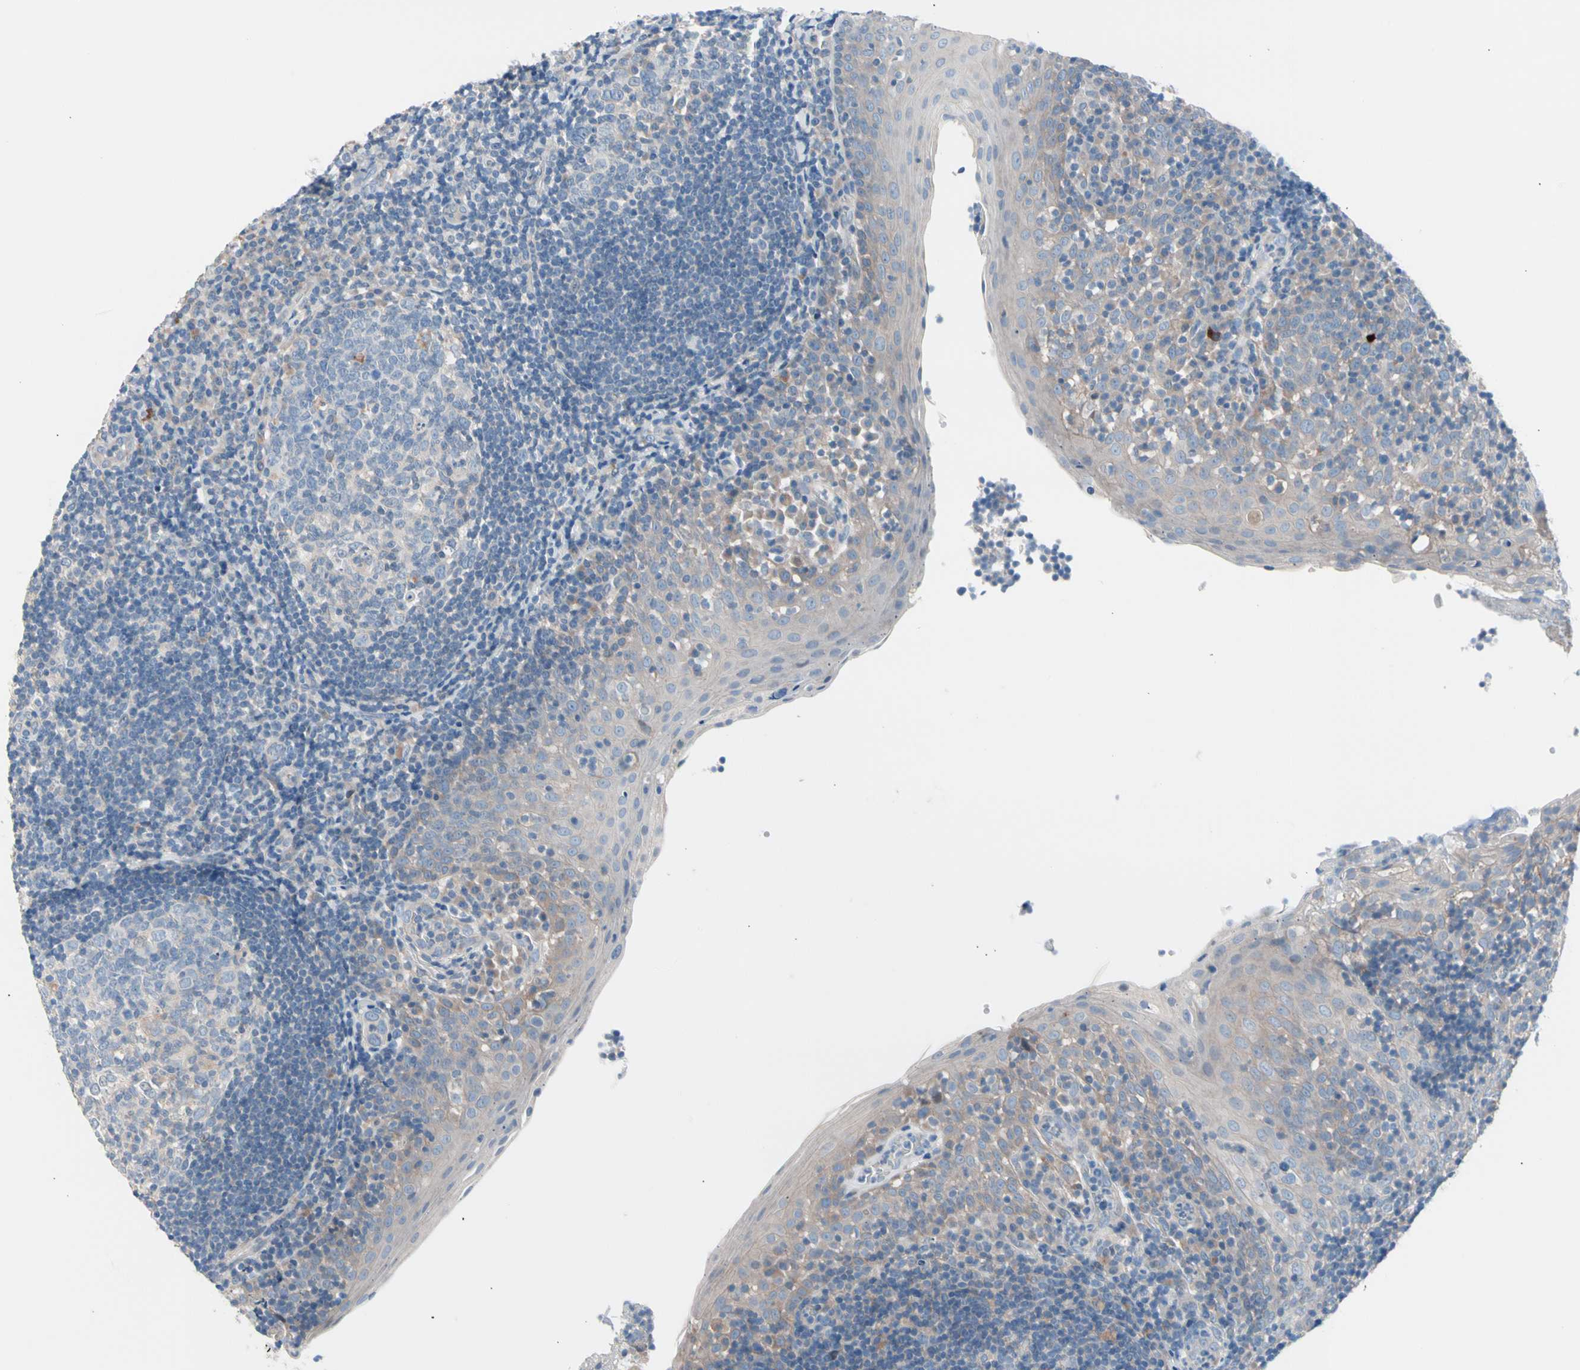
{"staining": {"intensity": "weak", "quantity": "<25%", "location": "cytoplasmic/membranous"}, "tissue": "tonsil", "cell_type": "Germinal center cells", "image_type": "normal", "snomed": [{"axis": "morphology", "description": "Normal tissue, NOS"}, {"axis": "topography", "description": "Tonsil"}], "caption": "Immunohistochemistry micrograph of benign tonsil stained for a protein (brown), which reveals no staining in germinal center cells. (DAB (3,3'-diaminobenzidine) IHC with hematoxylin counter stain).", "gene": "CASQ1", "patient": {"sex": "female", "age": 40}}